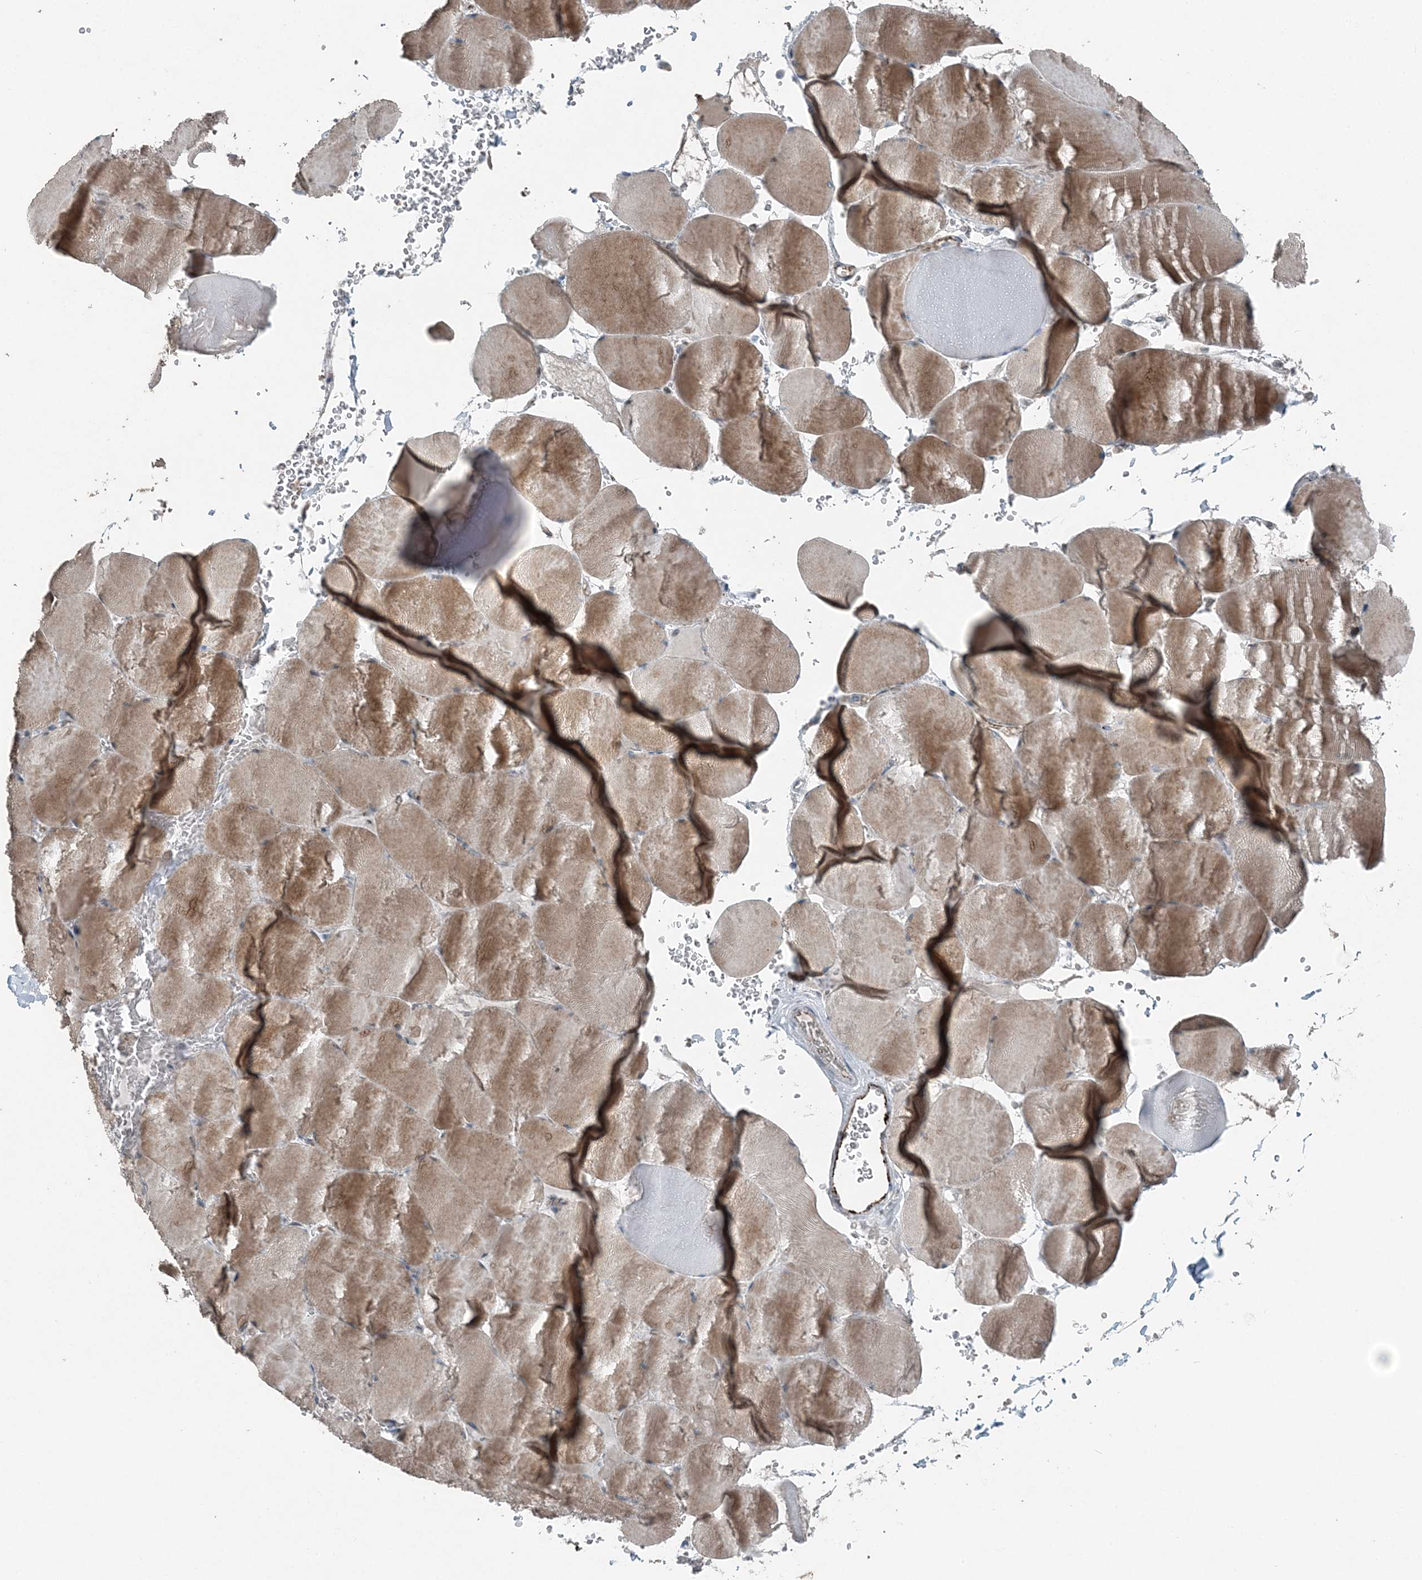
{"staining": {"intensity": "moderate", "quantity": ">75%", "location": "cytoplasmic/membranous"}, "tissue": "skeletal muscle", "cell_type": "Myocytes", "image_type": "normal", "snomed": [{"axis": "morphology", "description": "Normal tissue, NOS"}, {"axis": "topography", "description": "Skeletal muscle"}, {"axis": "topography", "description": "Head-Neck"}], "caption": "Unremarkable skeletal muscle shows moderate cytoplasmic/membranous staining in approximately >75% of myocytes, visualized by immunohistochemistry.", "gene": "ELOVL7", "patient": {"sex": "male", "age": 66}}